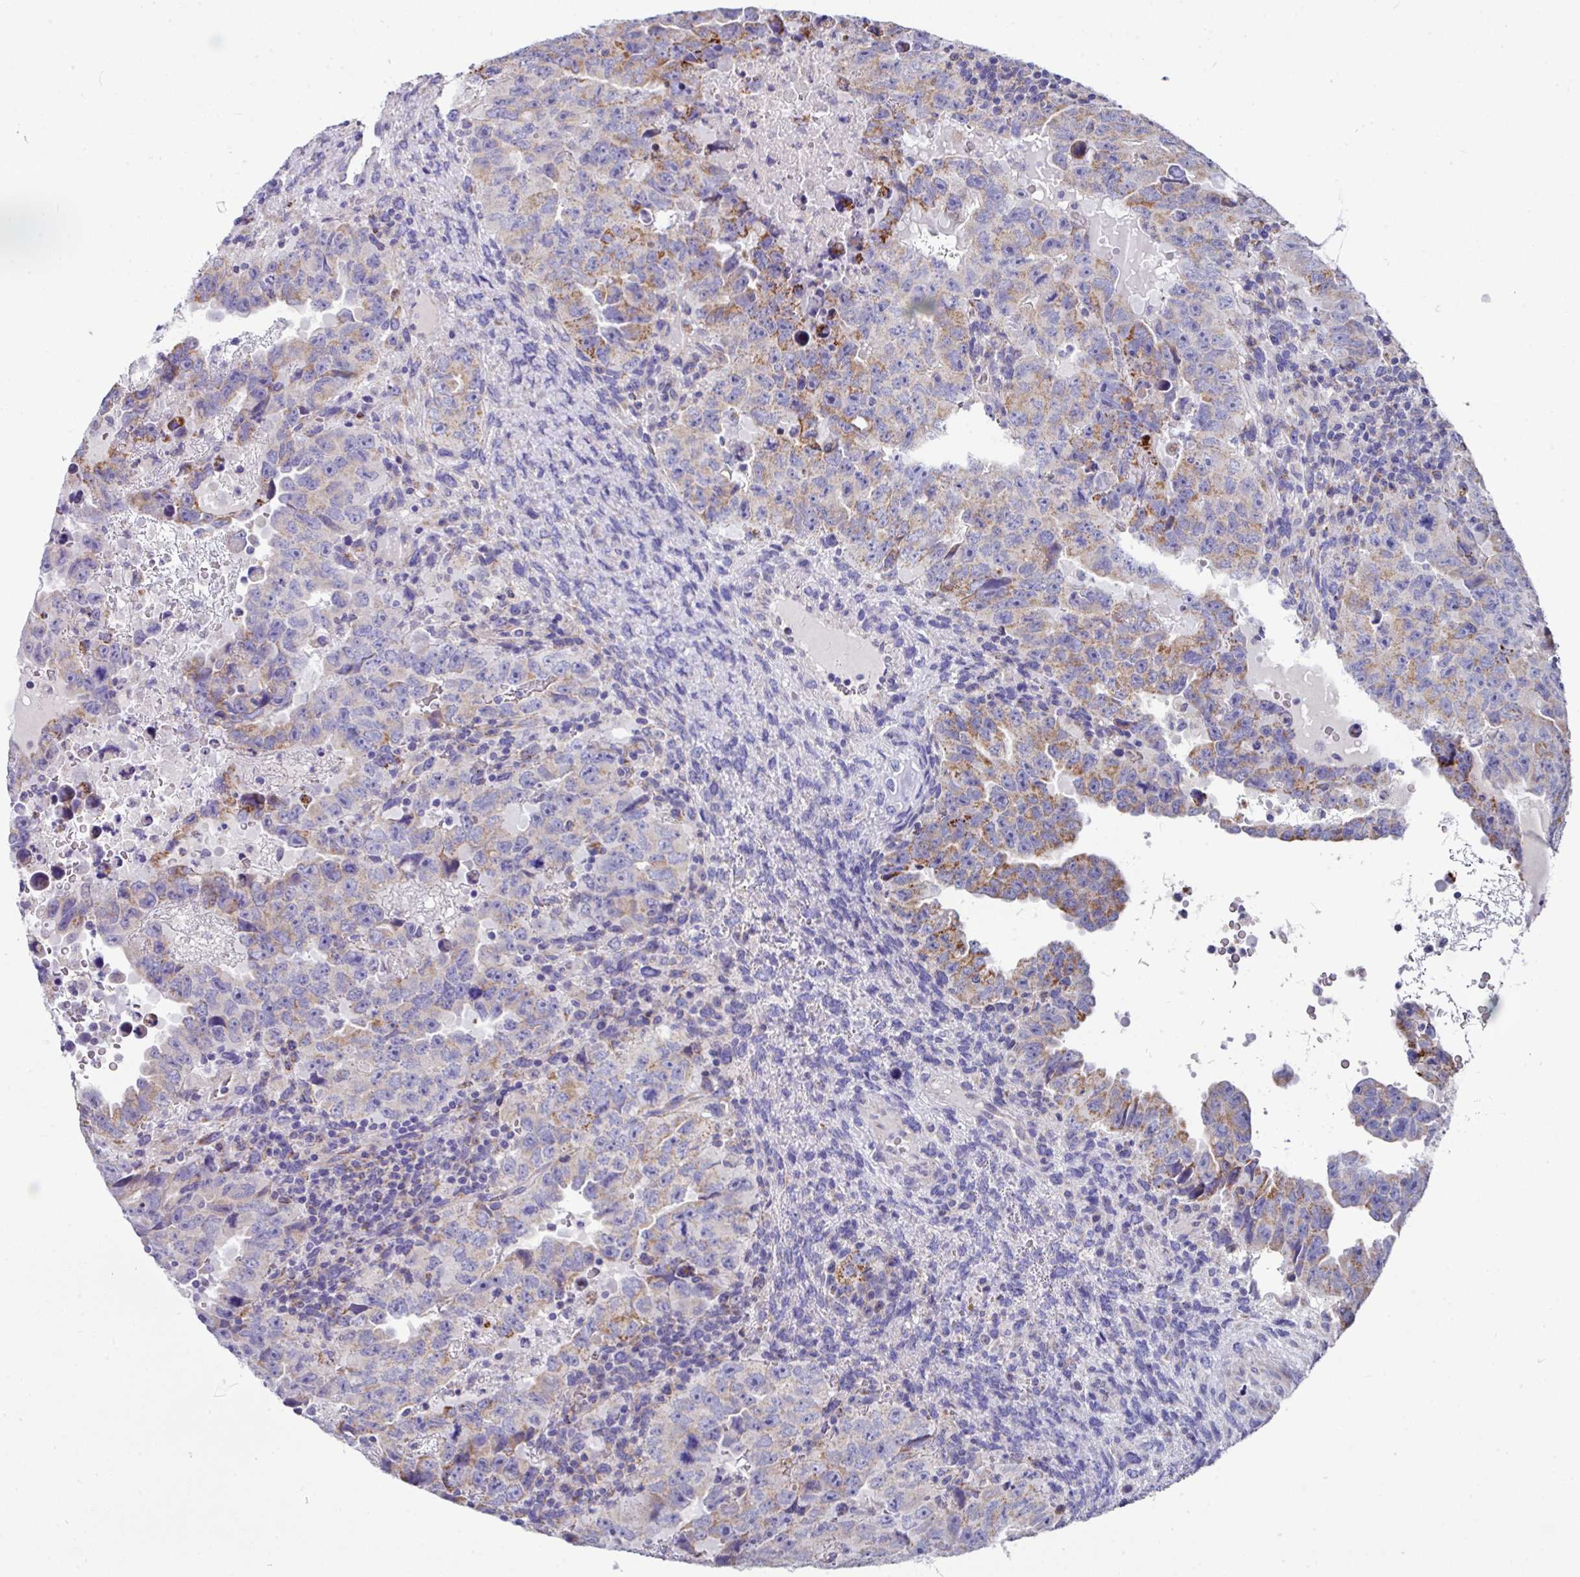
{"staining": {"intensity": "moderate", "quantity": "25%-75%", "location": "cytoplasmic/membranous"}, "tissue": "testis cancer", "cell_type": "Tumor cells", "image_type": "cancer", "snomed": [{"axis": "morphology", "description": "Carcinoma, Embryonal, NOS"}, {"axis": "topography", "description": "Testis"}], "caption": "Testis cancer (embryonal carcinoma) stained with DAB immunohistochemistry exhibits medium levels of moderate cytoplasmic/membranous expression in about 25%-75% of tumor cells.", "gene": "CLDN1", "patient": {"sex": "male", "age": 24}}